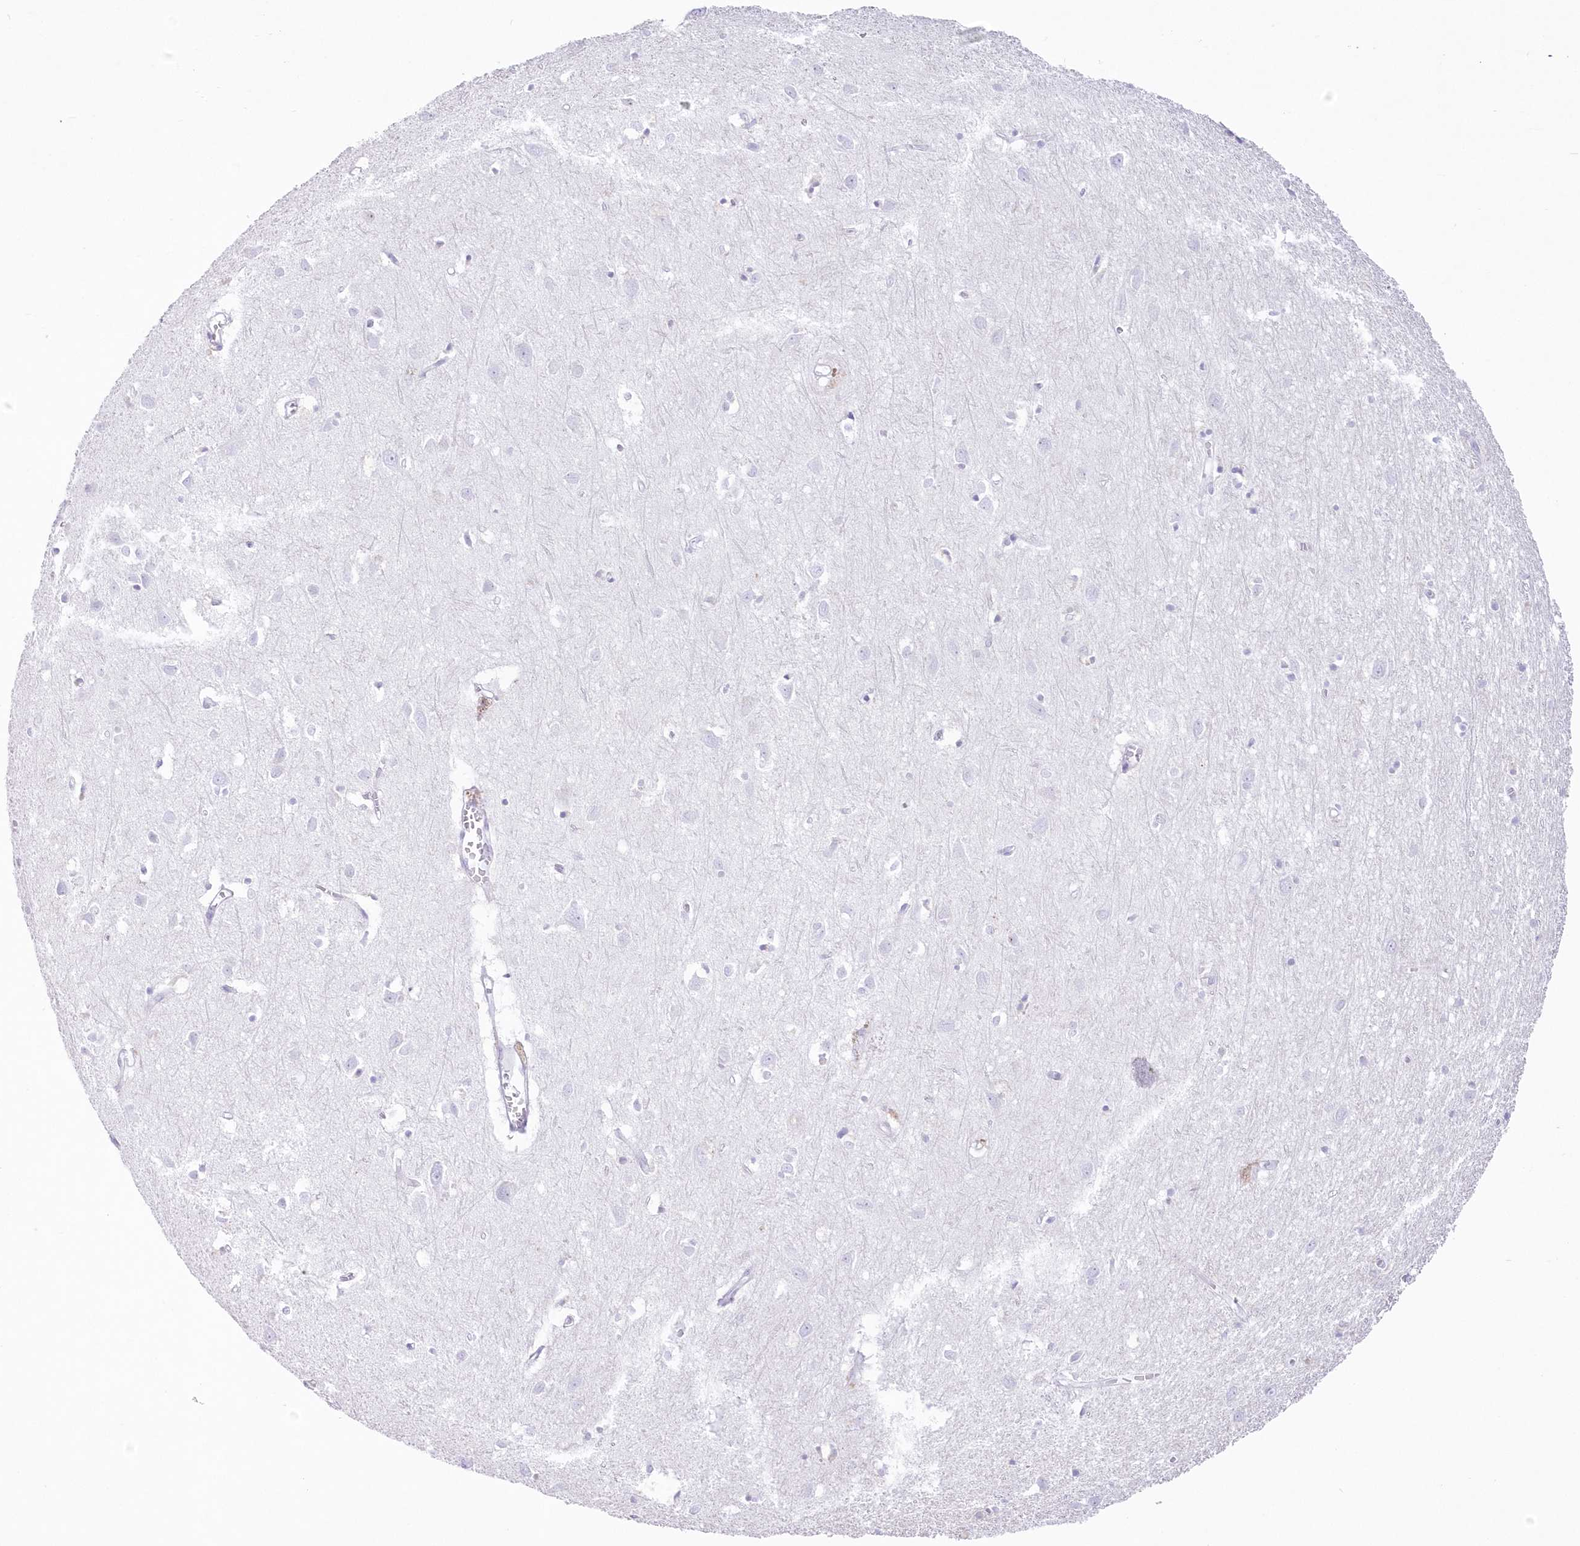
{"staining": {"intensity": "negative", "quantity": "none", "location": "none"}, "tissue": "cerebral cortex", "cell_type": "Endothelial cells", "image_type": "normal", "snomed": [{"axis": "morphology", "description": "Normal tissue, NOS"}, {"axis": "topography", "description": "Cerebral cortex"}], "caption": "Human cerebral cortex stained for a protein using IHC demonstrates no expression in endothelial cells.", "gene": "ZNF843", "patient": {"sex": "female", "age": 64}}